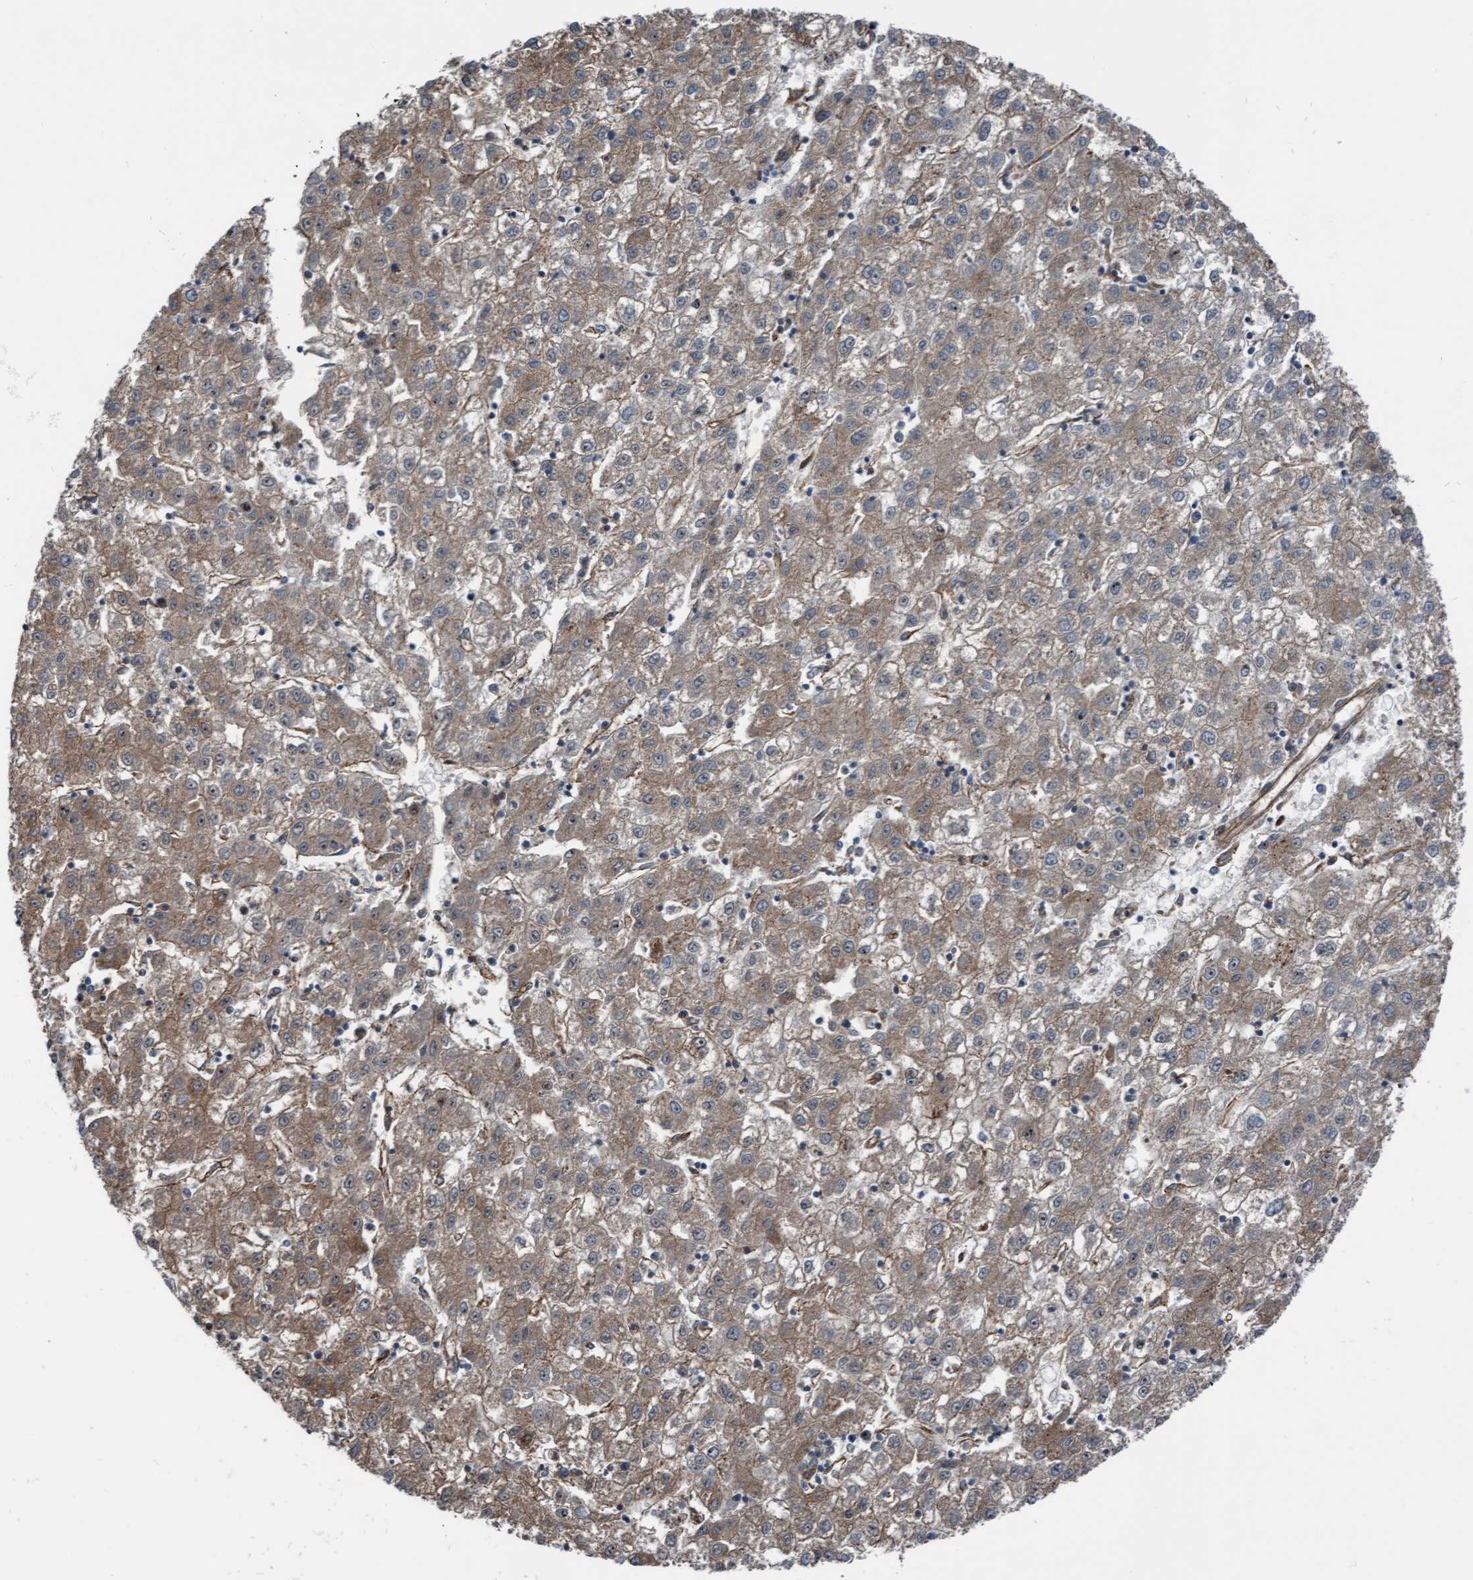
{"staining": {"intensity": "weak", "quantity": "25%-75%", "location": "cytoplasmic/membranous"}, "tissue": "liver cancer", "cell_type": "Tumor cells", "image_type": "cancer", "snomed": [{"axis": "morphology", "description": "Carcinoma, Hepatocellular, NOS"}, {"axis": "topography", "description": "Liver"}], "caption": "Protein expression analysis of liver hepatocellular carcinoma demonstrates weak cytoplasmic/membranous expression in approximately 25%-75% of tumor cells.", "gene": "RAP1GAP2", "patient": {"sex": "male", "age": 72}}